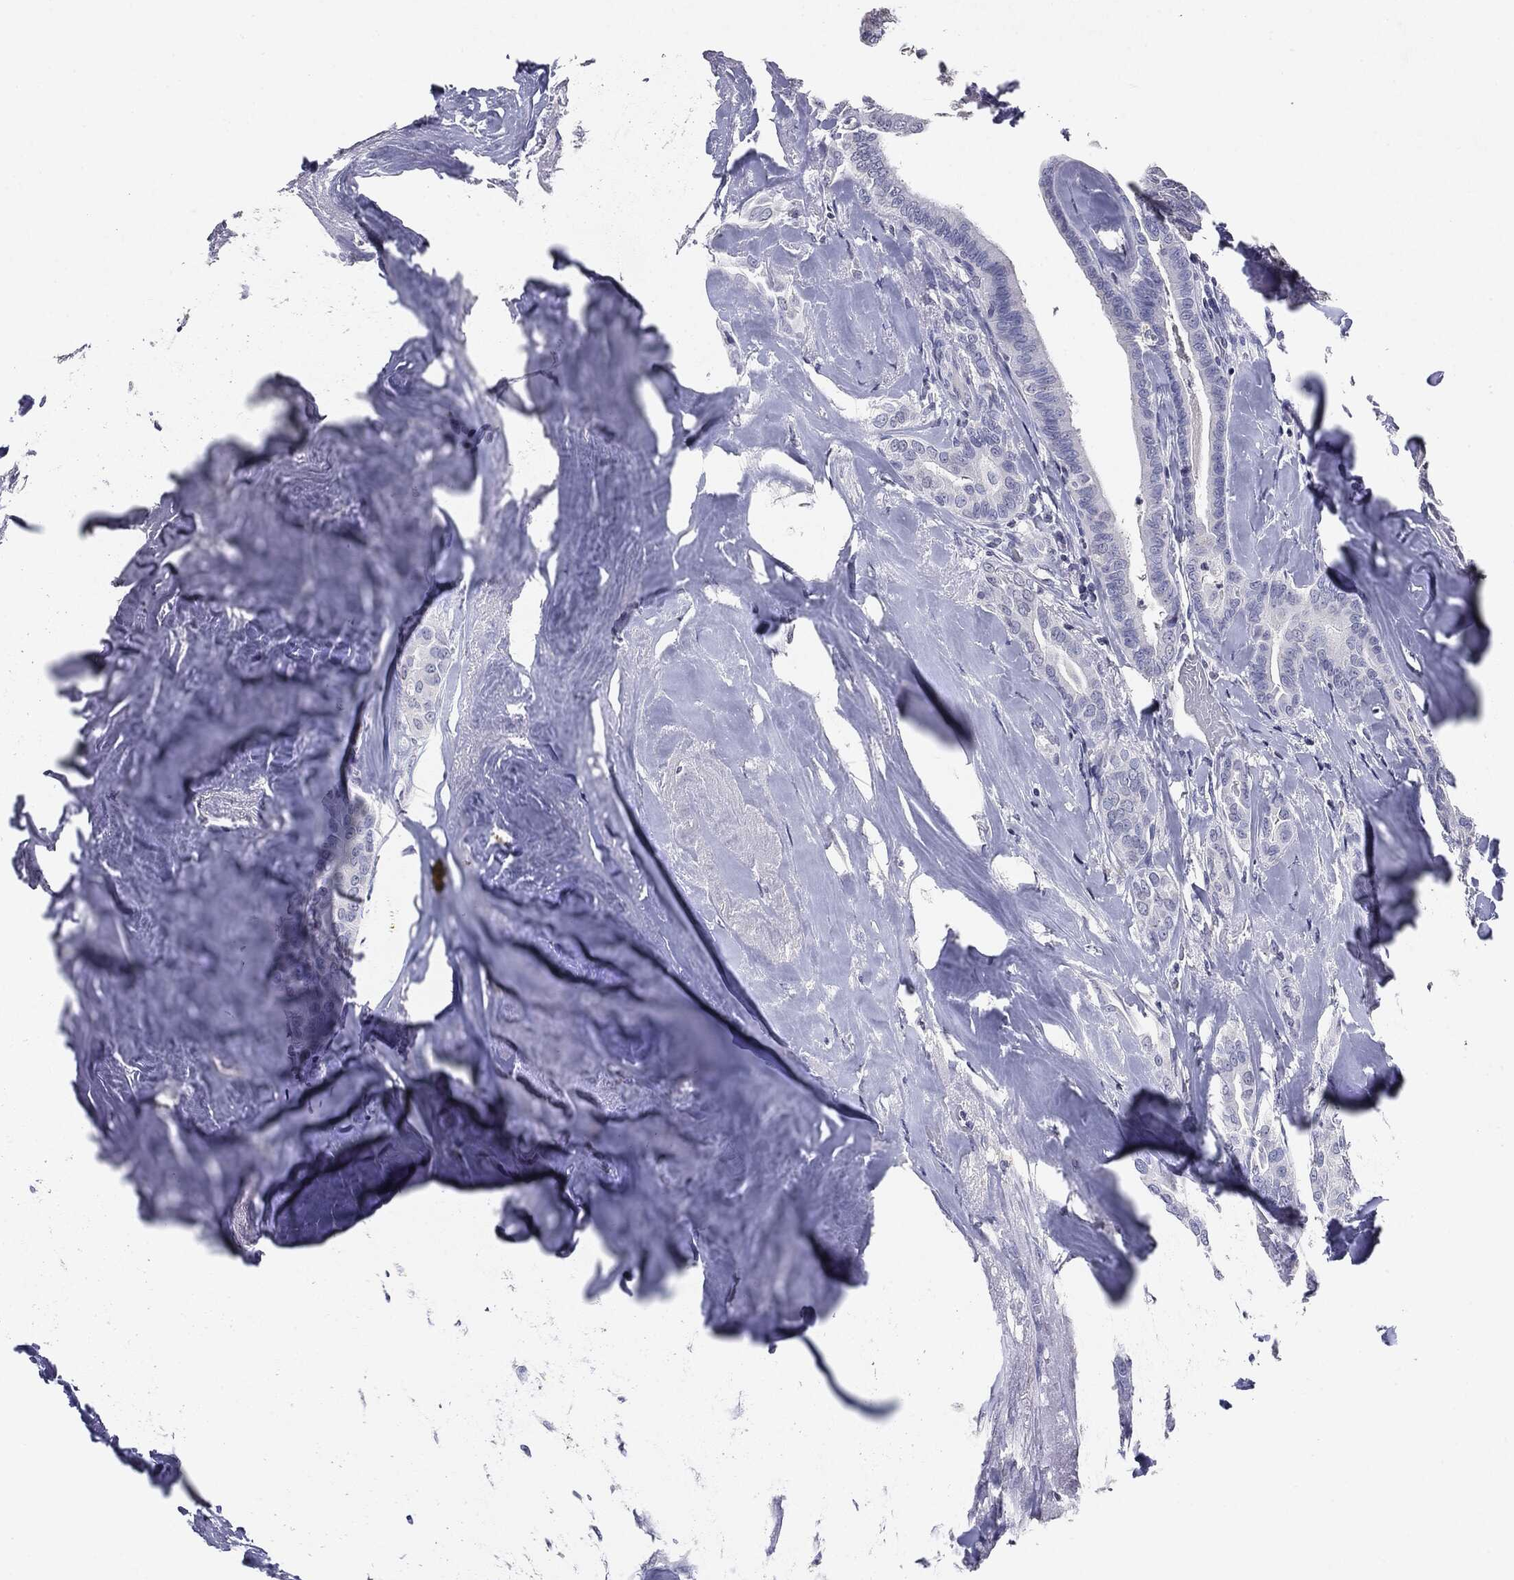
{"staining": {"intensity": "negative", "quantity": "none", "location": "none"}, "tissue": "thyroid cancer", "cell_type": "Tumor cells", "image_type": "cancer", "snomed": [{"axis": "morphology", "description": "Papillary adenocarcinoma, NOS"}, {"axis": "topography", "description": "Thyroid gland"}], "caption": "The micrograph shows no significant expression in tumor cells of thyroid cancer.", "gene": "SERPINB4", "patient": {"sex": "male", "age": 61}}